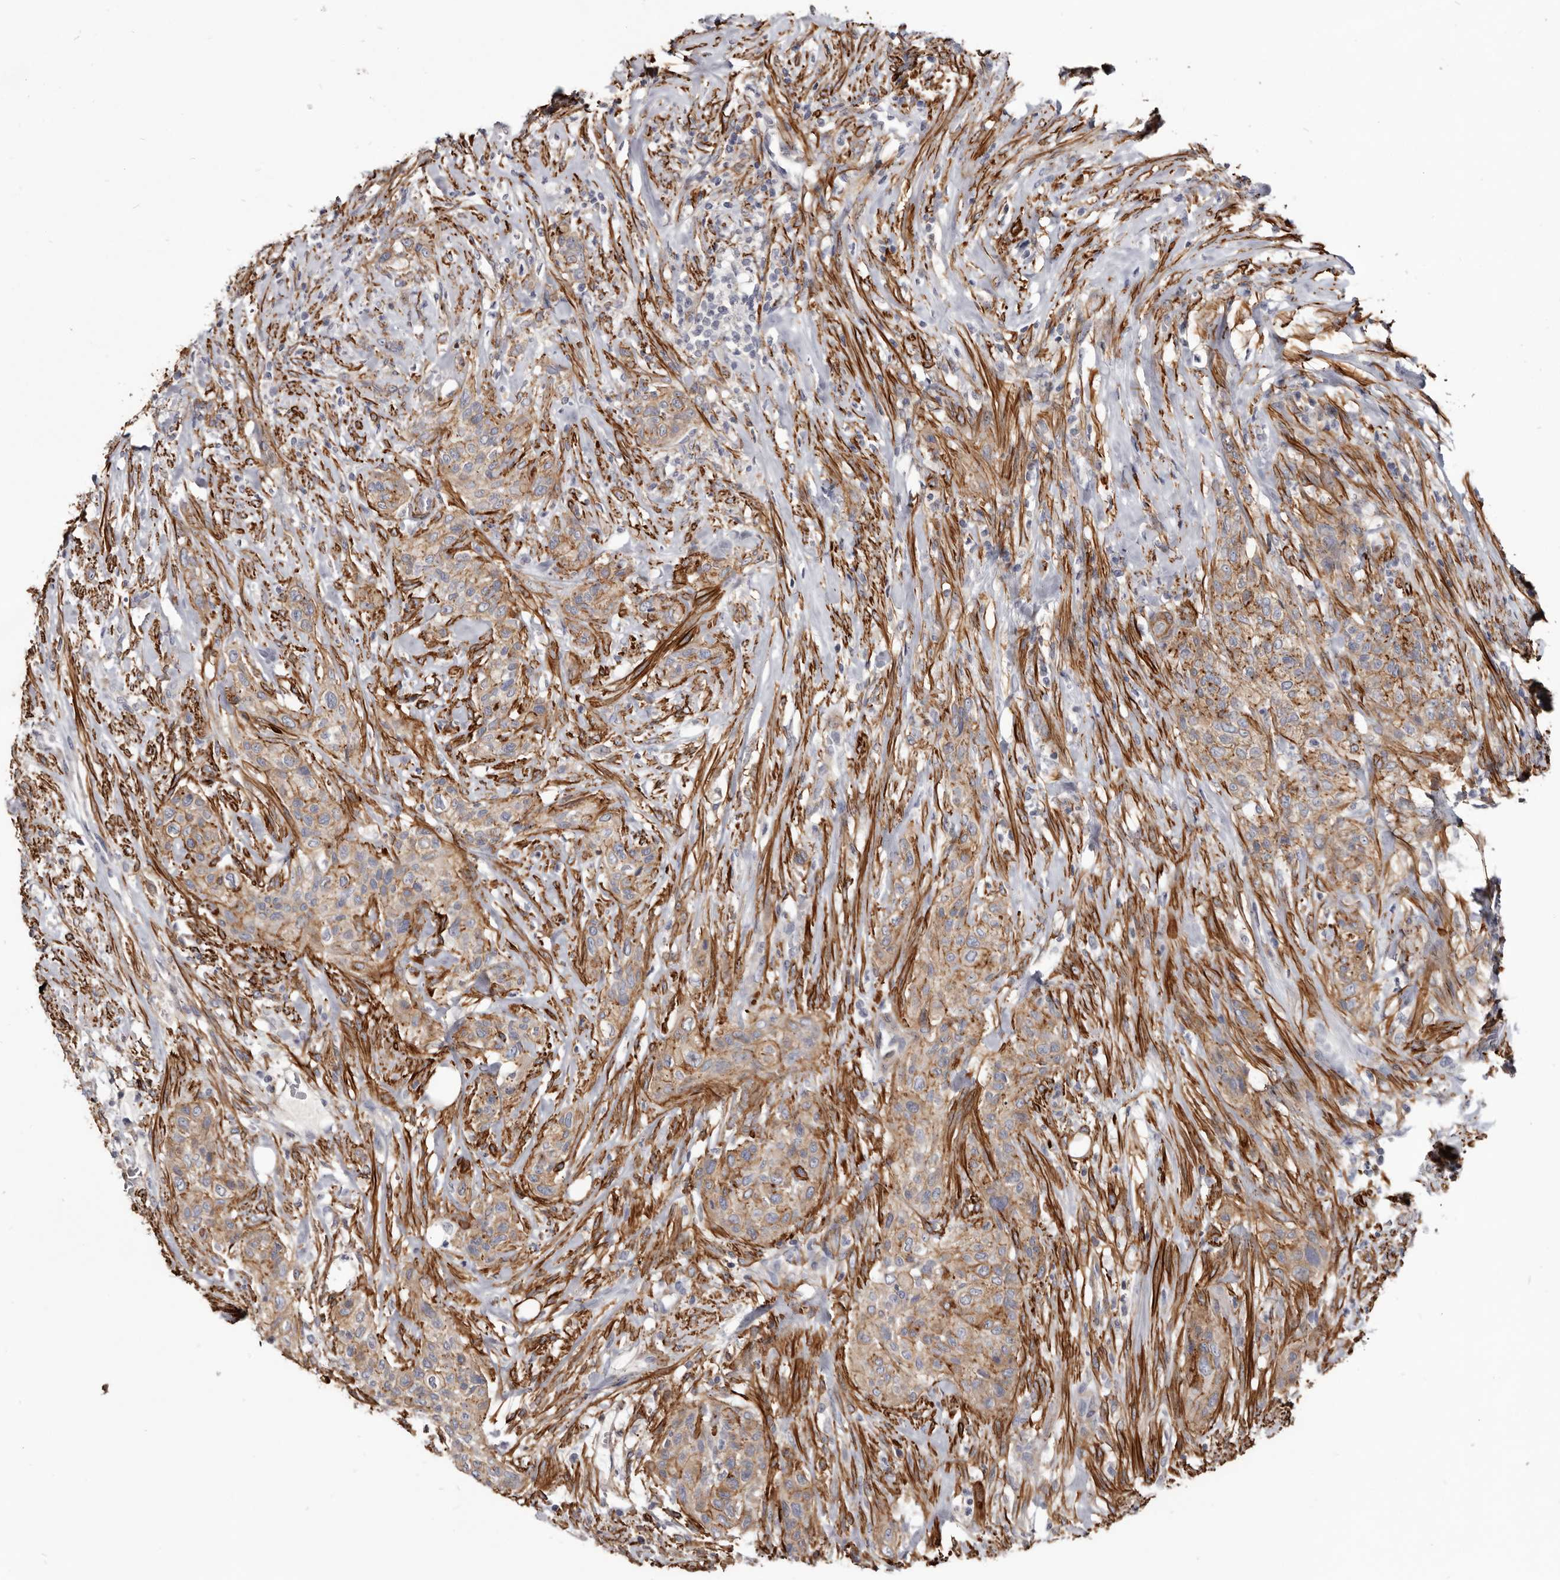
{"staining": {"intensity": "moderate", "quantity": ">75%", "location": "cytoplasmic/membranous"}, "tissue": "urothelial cancer", "cell_type": "Tumor cells", "image_type": "cancer", "snomed": [{"axis": "morphology", "description": "Urothelial carcinoma, High grade"}, {"axis": "topography", "description": "Urinary bladder"}], "caption": "Protein analysis of urothelial cancer tissue shows moderate cytoplasmic/membranous staining in approximately >75% of tumor cells.", "gene": "CGN", "patient": {"sex": "male", "age": 35}}